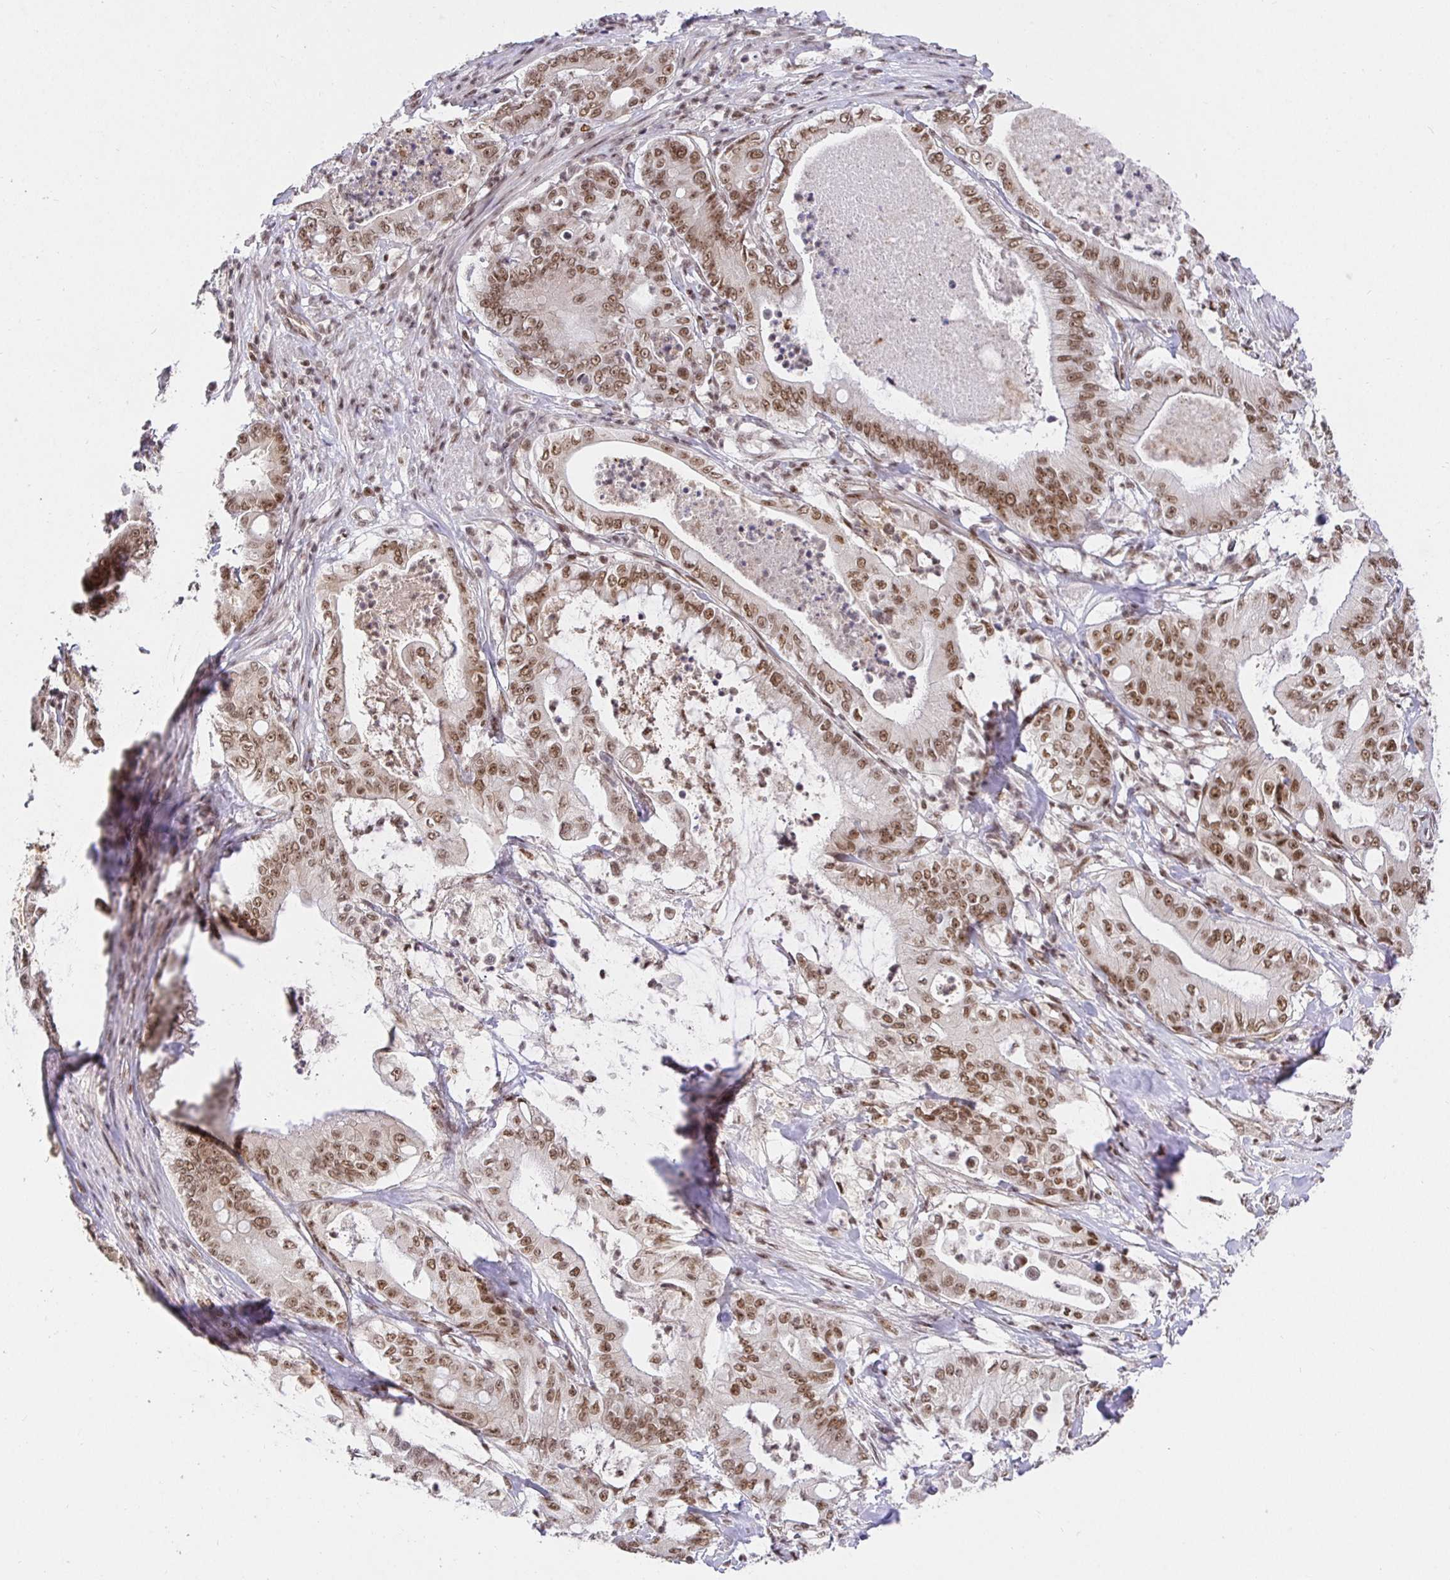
{"staining": {"intensity": "moderate", "quantity": ">75%", "location": "nuclear"}, "tissue": "pancreatic cancer", "cell_type": "Tumor cells", "image_type": "cancer", "snomed": [{"axis": "morphology", "description": "Adenocarcinoma, NOS"}, {"axis": "topography", "description": "Pancreas"}], "caption": "The immunohistochemical stain labels moderate nuclear expression in tumor cells of pancreatic cancer tissue.", "gene": "USF1", "patient": {"sex": "male", "age": 71}}